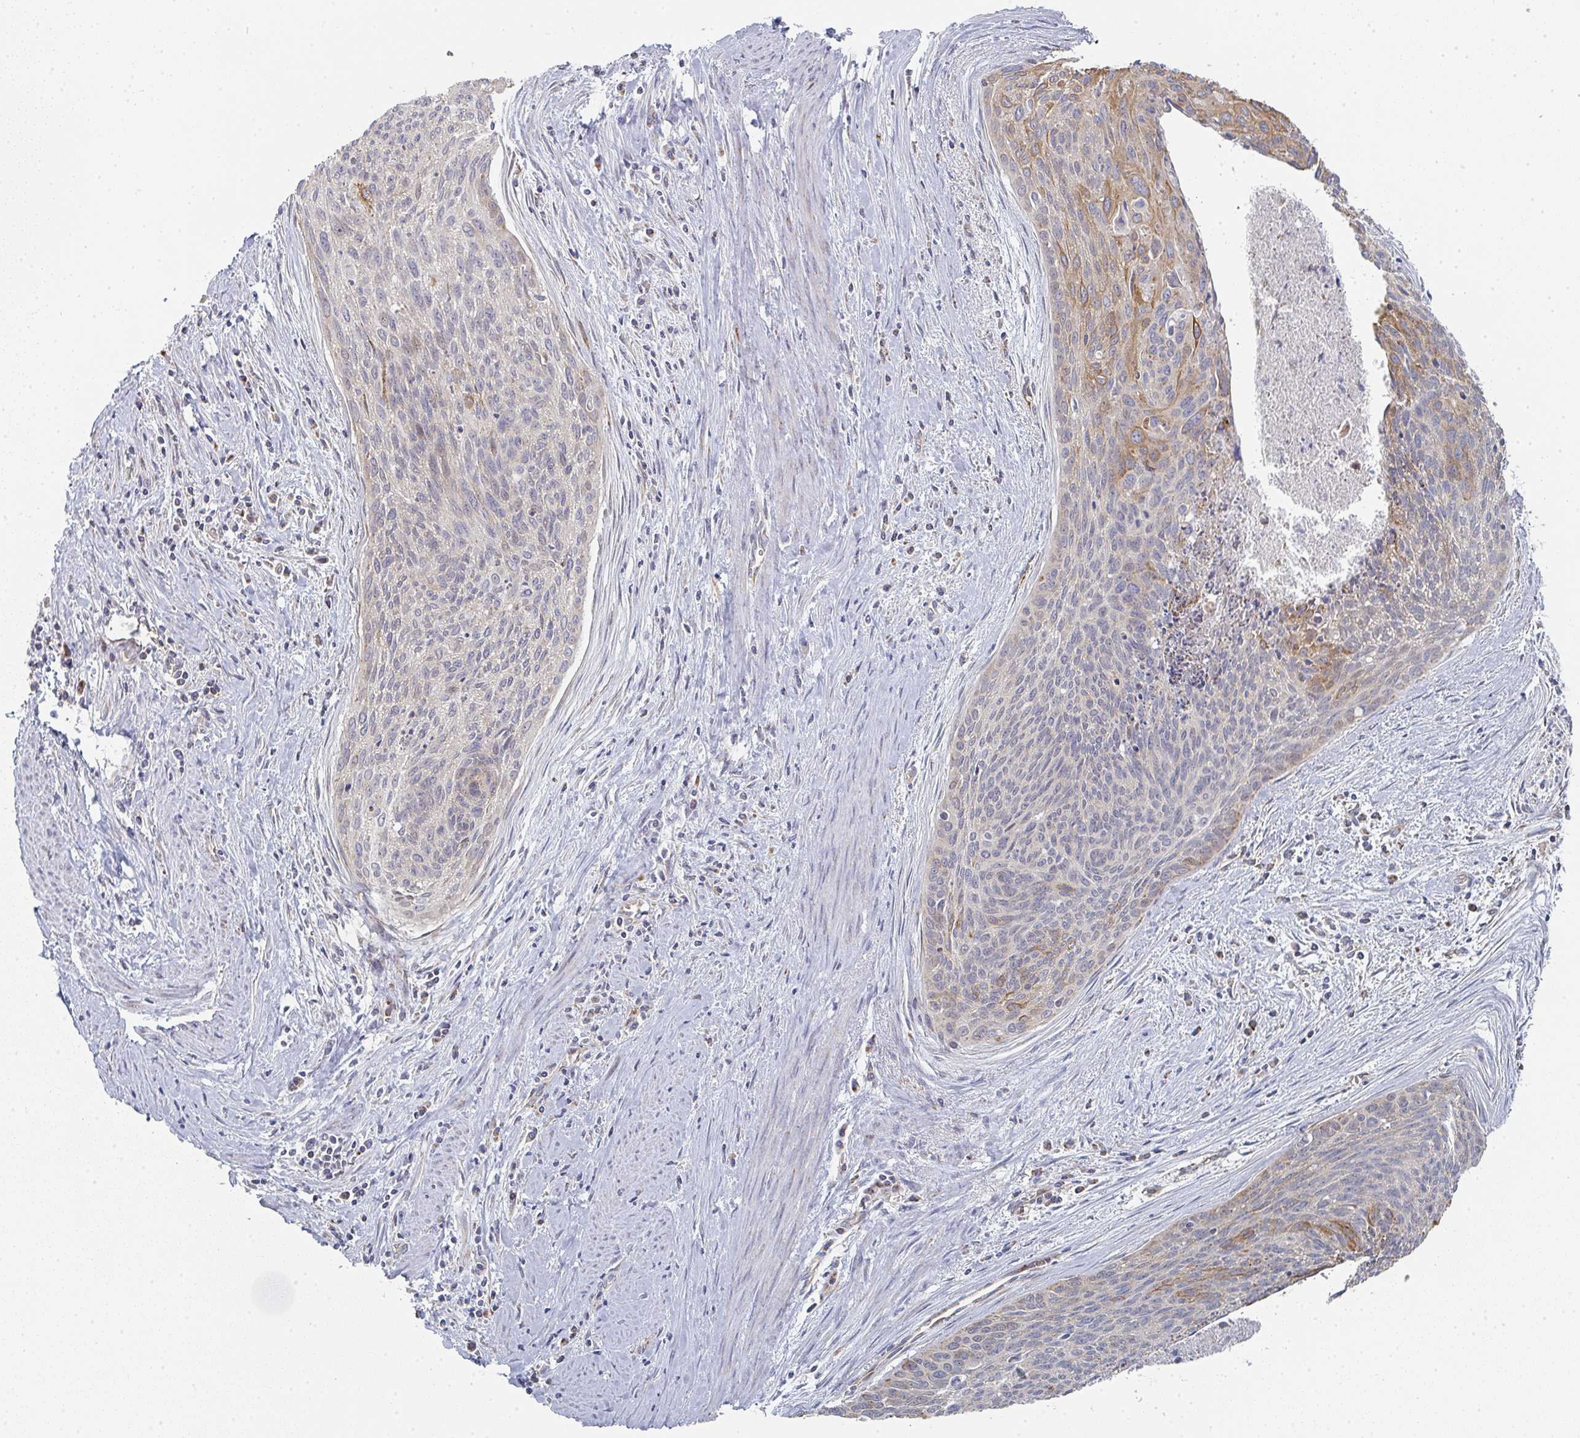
{"staining": {"intensity": "moderate", "quantity": "<25%", "location": "cytoplasmic/membranous"}, "tissue": "cervical cancer", "cell_type": "Tumor cells", "image_type": "cancer", "snomed": [{"axis": "morphology", "description": "Squamous cell carcinoma, NOS"}, {"axis": "topography", "description": "Cervix"}], "caption": "Immunohistochemical staining of cervical squamous cell carcinoma shows moderate cytoplasmic/membranous protein staining in approximately <25% of tumor cells. (DAB IHC with brightfield microscopy, high magnification).", "gene": "ZNF526", "patient": {"sex": "female", "age": 55}}